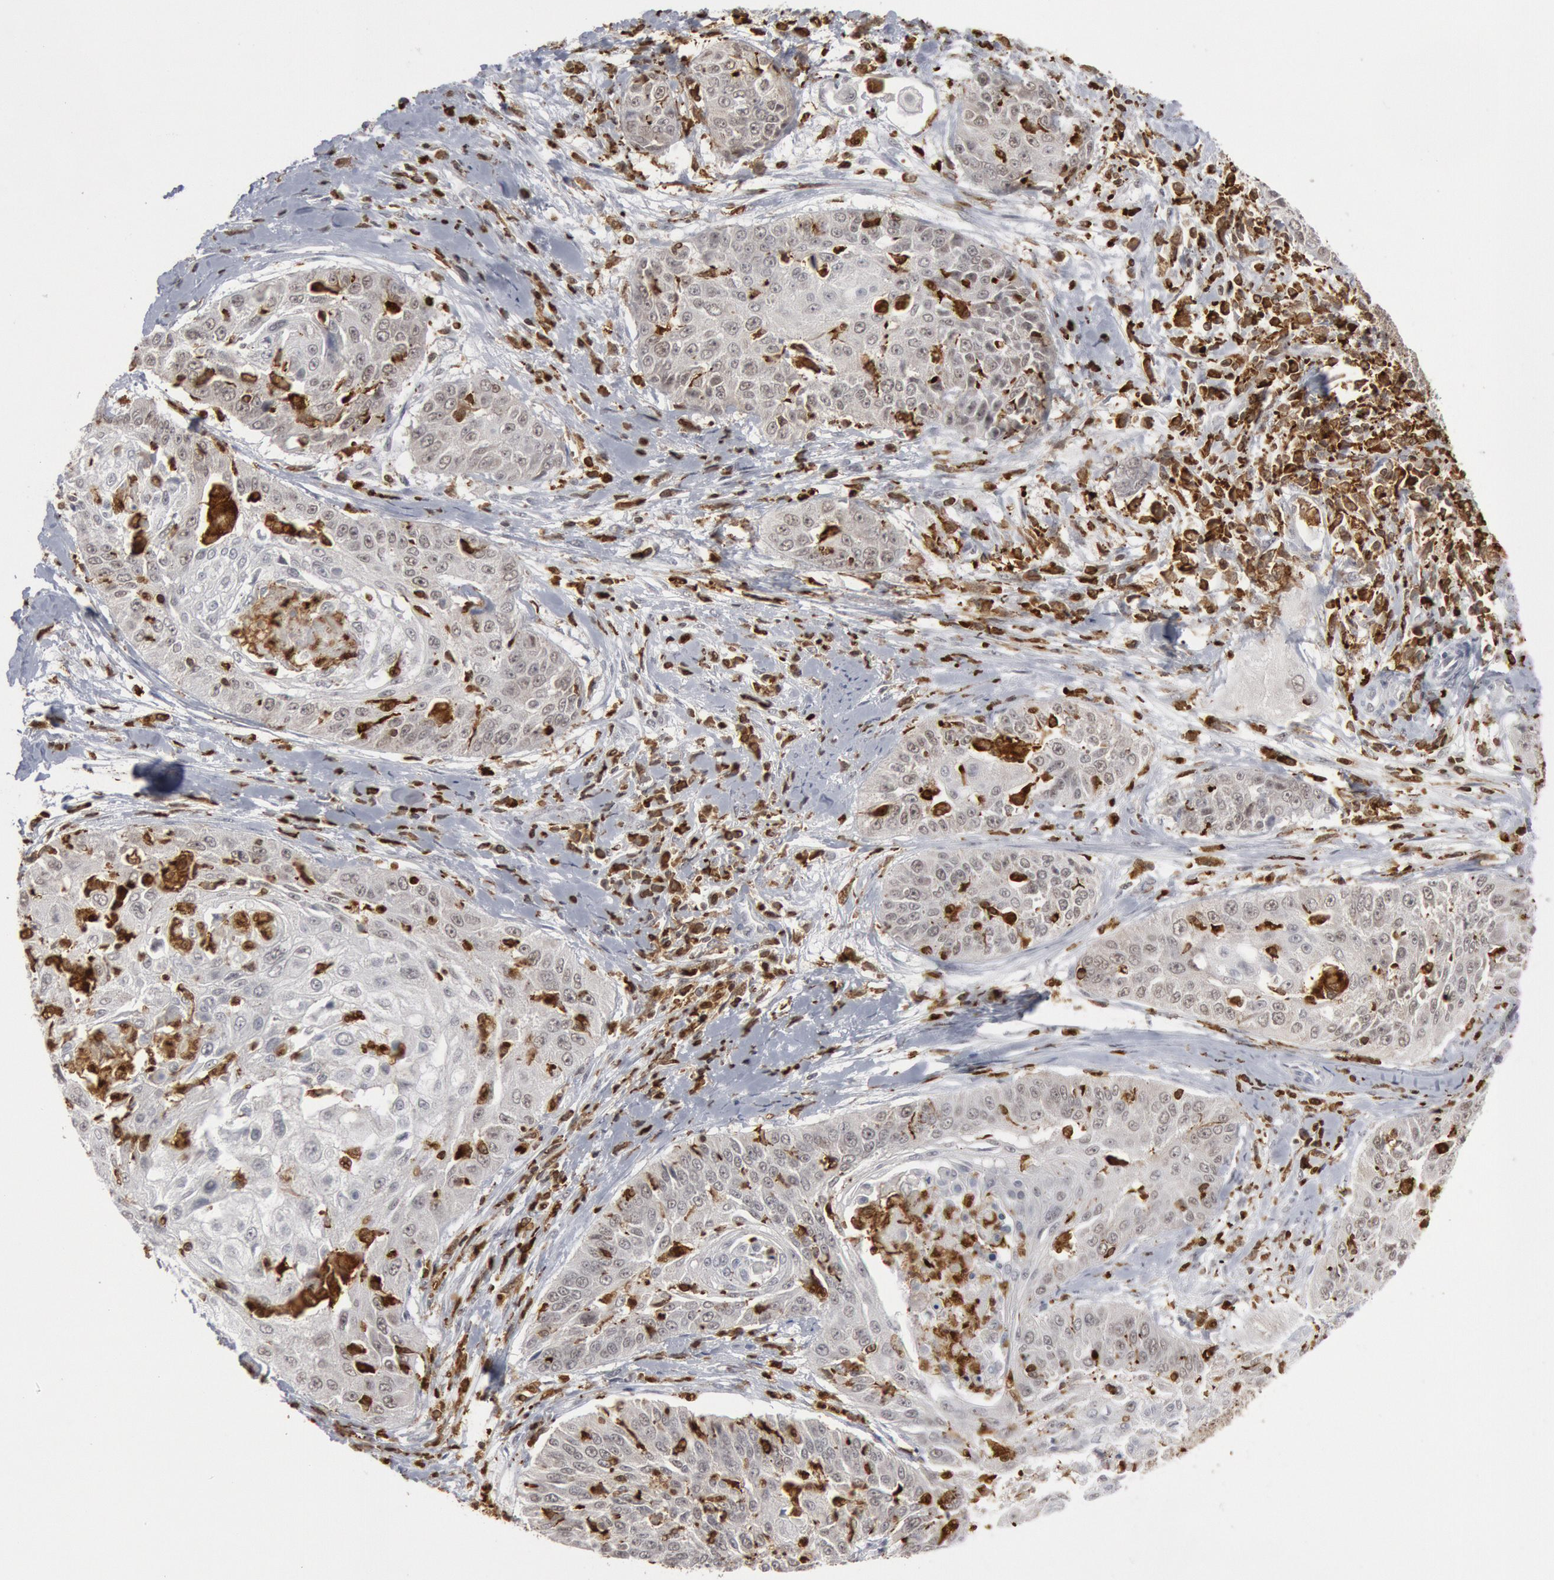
{"staining": {"intensity": "weak", "quantity": ">75%", "location": "cytoplasmic/membranous"}, "tissue": "cervical cancer", "cell_type": "Tumor cells", "image_type": "cancer", "snomed": [{"axis": "morphology", "description": "Squamous cell carcinoma, NOS"}, {"axis": "topography", "description": "Cervix"}], "caption": "Cervical cancer was stained to show a protein in brown. There is low levels of weak cytoplasmic/membranous staining in approximately >75% of tumor cells. (DAB IHC, brown staining for protein, blue staining for nuclei).", "gene": "PTPN6", "patient": {"sex": "female", "age": 64}}